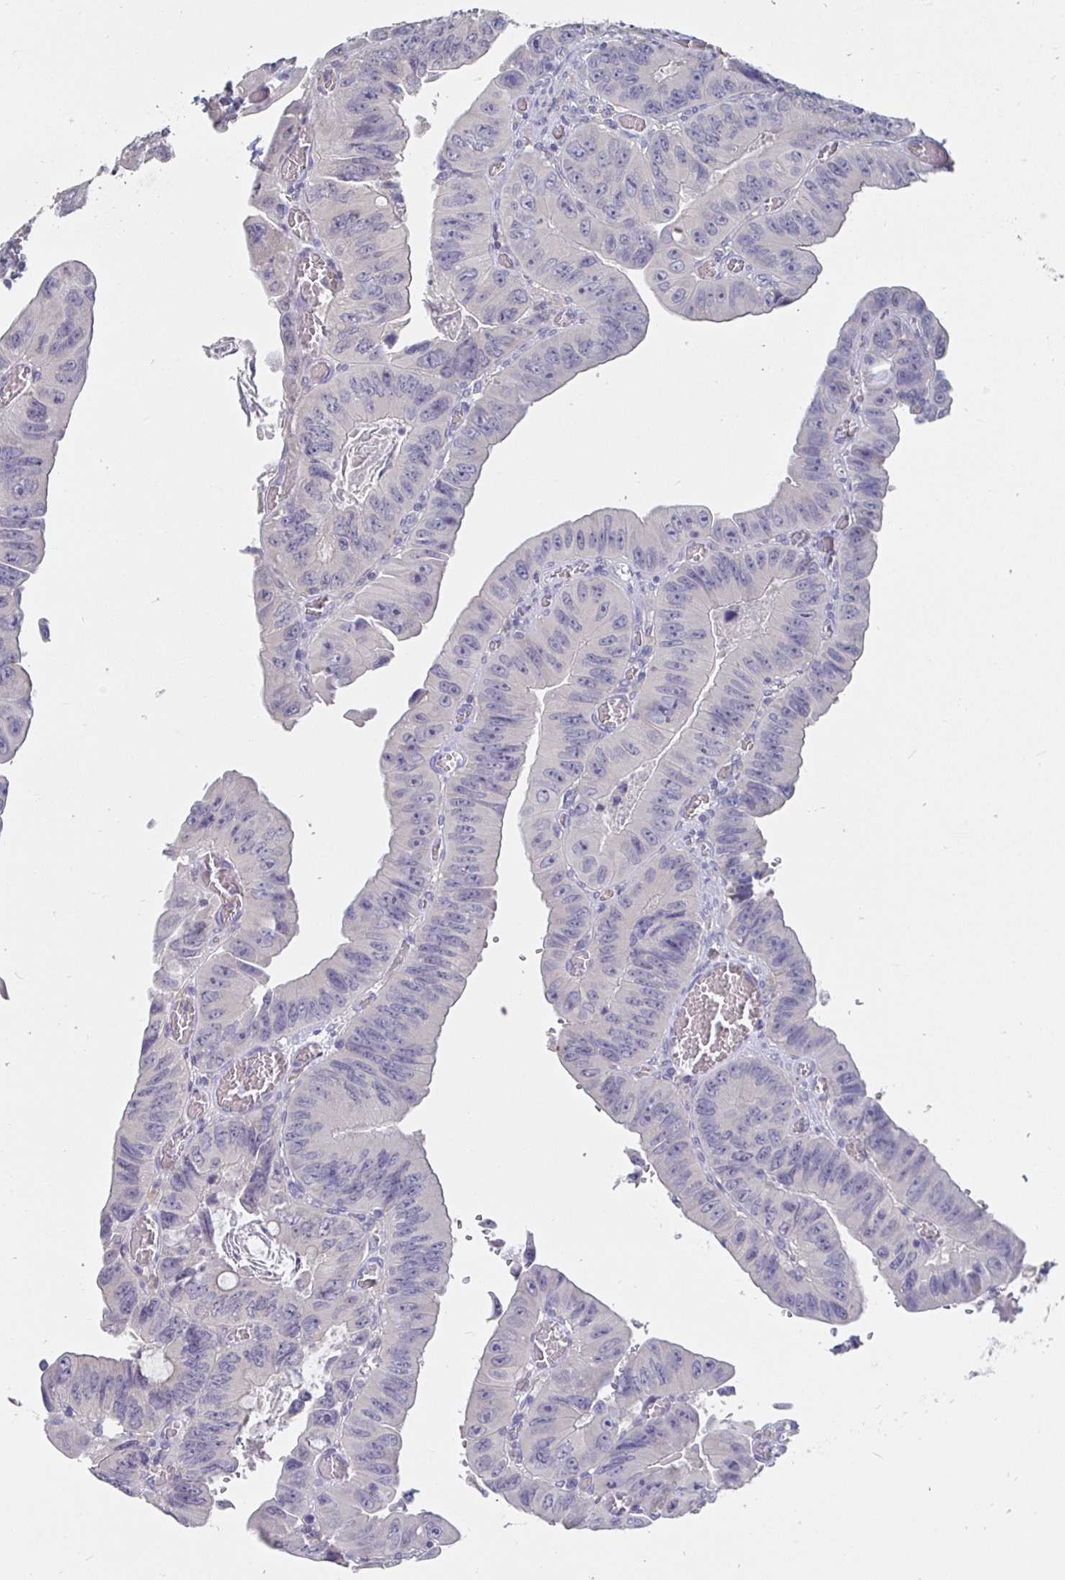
{"staining": {"intensity": "negative", "quantity": "none", "location": "none"}, "tissue": "colorectal cancer", "cell_type": "Tumor cells", "image_type": "cancer", "snomed": [{"axis": "morphology", "description": "Adenocarcinoma, NOS"}, {"axis": "topography", "description": "Colon"}], "caption": "The photomicrograph reveals no staining of tumor cells in colorectal cancer.", "gene": "SPPL3", "patient": {"sex": "female", "age": 84}}